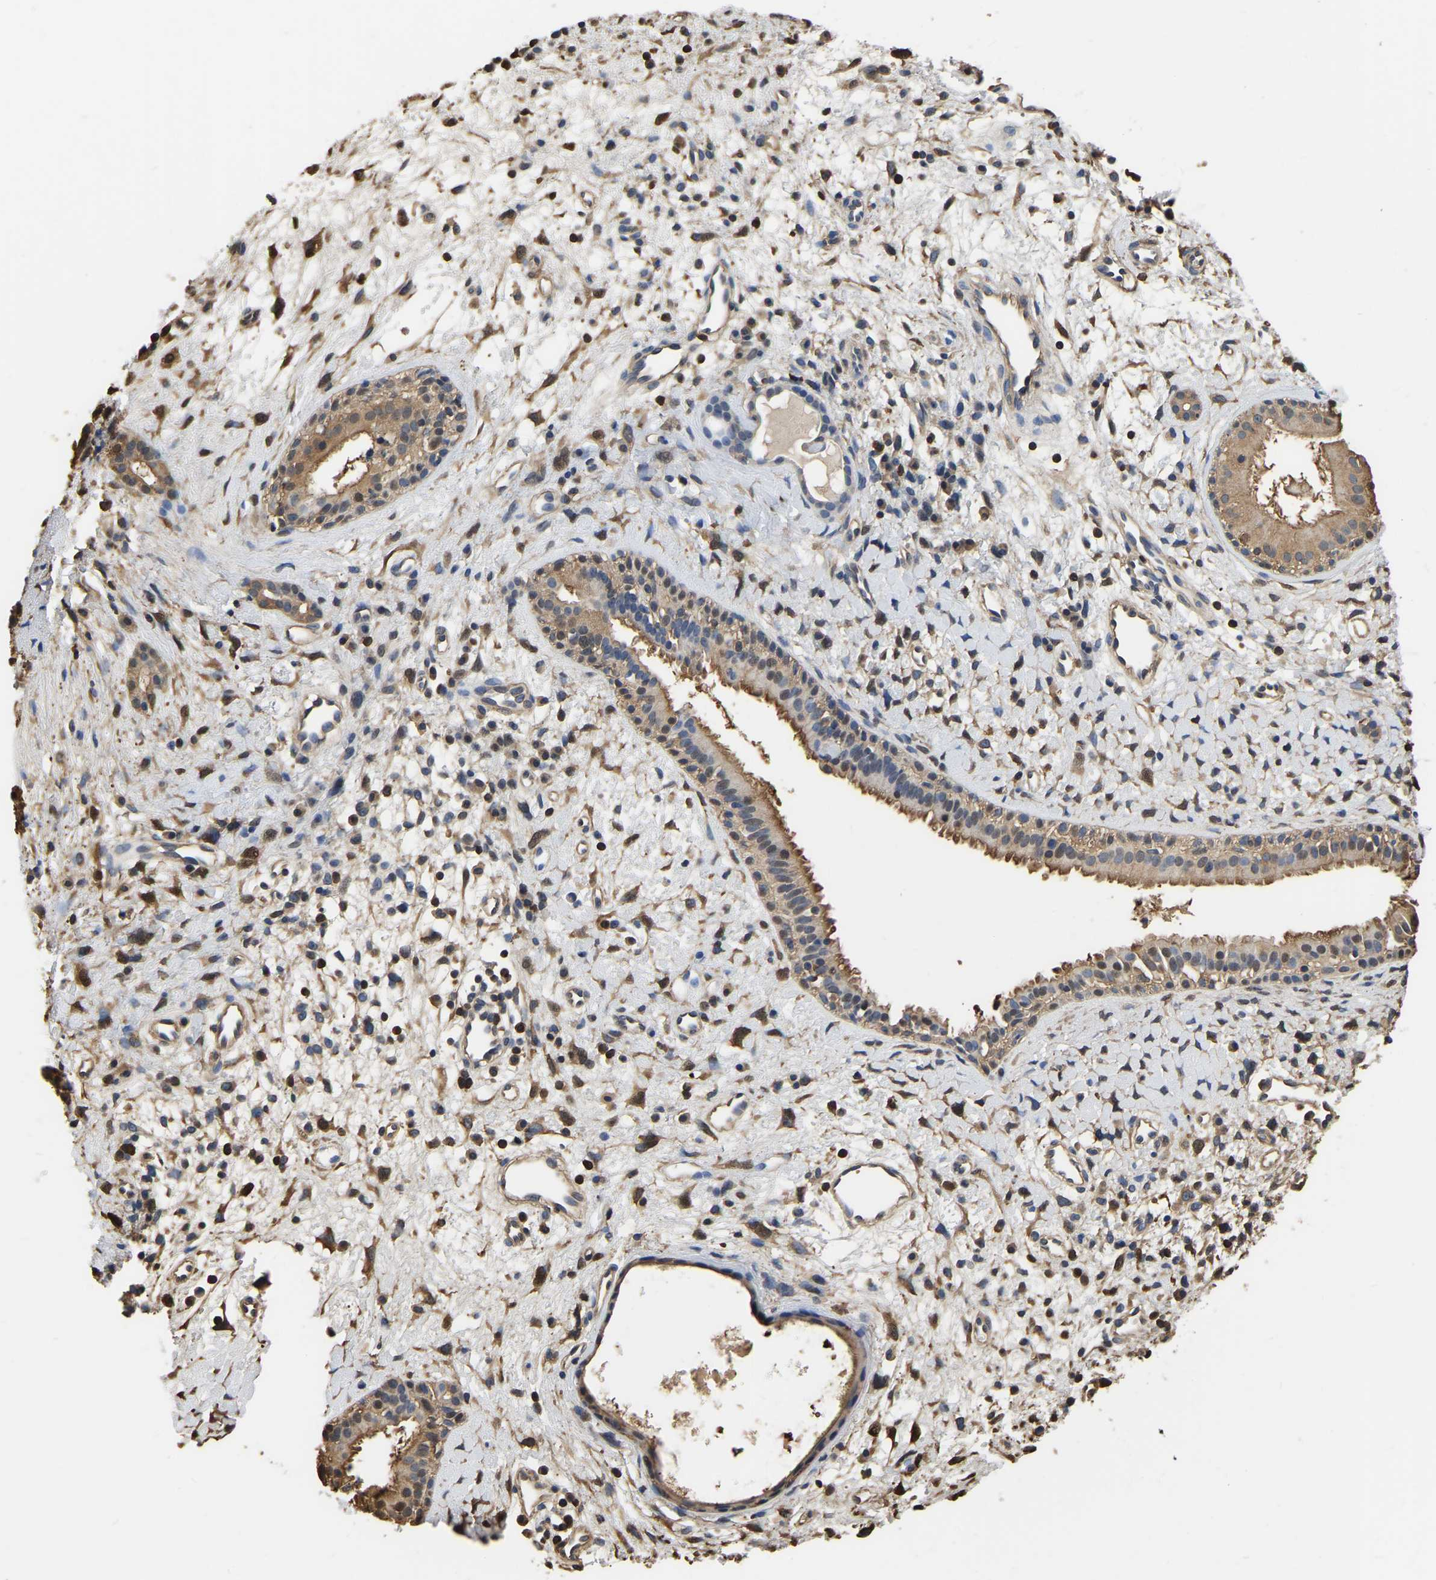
{"staining": {"intensity": "moderate", "quantity": ">75%", "location": "cytoplasmic/membranous,nuclear"}, "tissue": "nasopharynx", "cell_type": "Respiratory epithelial cells", "image_type": "normal", "snomed": [{"axis": "morphology", "description": "Normal tissue, NOS"}, {"axis": "topography", "description": "Nasopharynx"}], "caption": "Immunohistochemical staining of normal human nasopharynx reveals >75% levels of moderate cytoplasmic/membranous,nuclear protein expression in about >75% of respiratory epithelial cells.", "gene": "LDHB", "patient": {"sex": "male", "age": 22}}